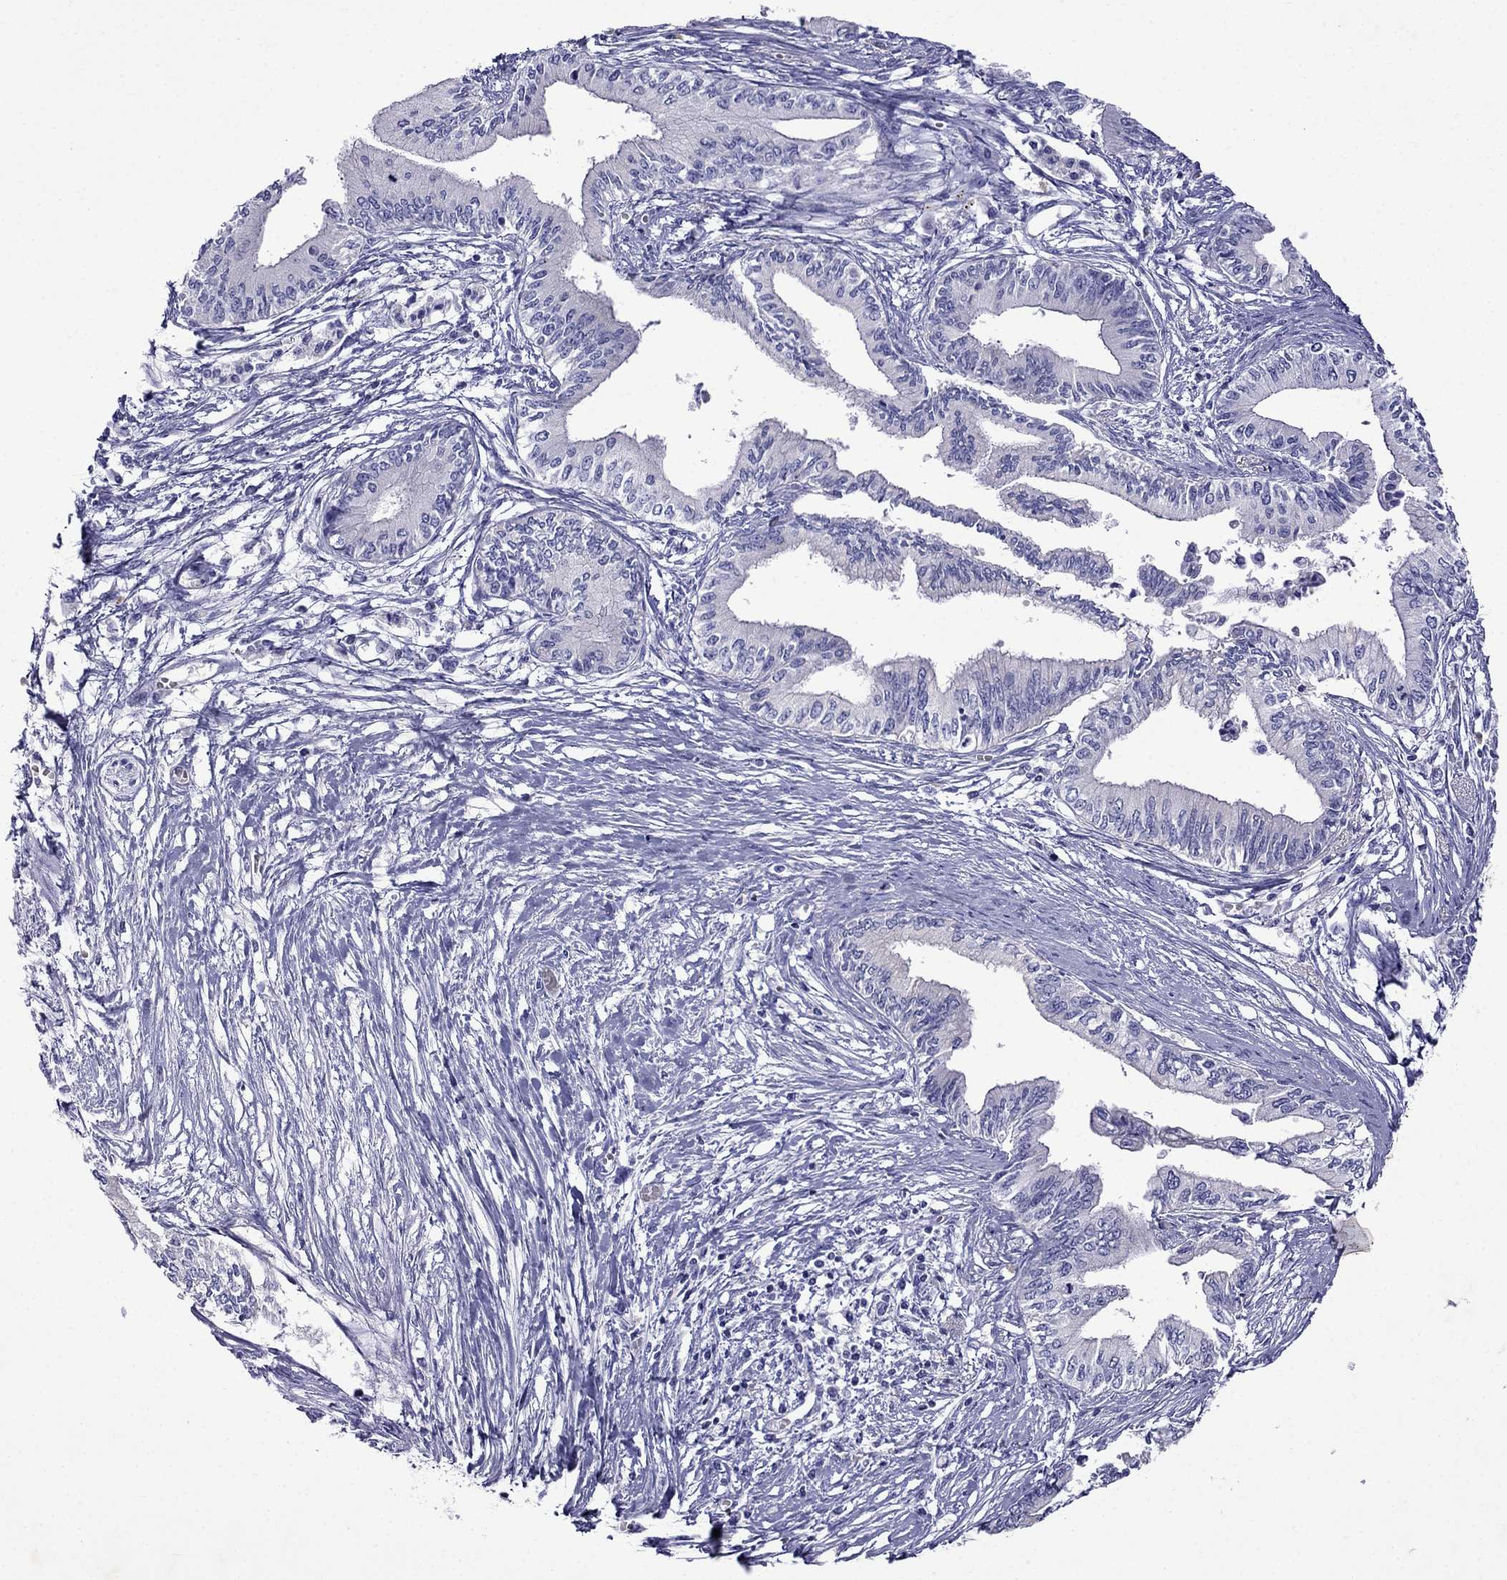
{"staining": {"intensity": "negative", "quantity": "none", "location": "none"}, "tissue": "pancreatic cancer", "cell_type": "Tumor cells", "image_type": "cancer", "snomed": [{"axis": "morphology", "description": "Adenocarcinoma, NOS"}, {"axis": "topography", "description": "Pancreas"}], "caption": "IHC photomicrograph of neoplastic tissue: human pancreatic adenocarcinoma stained with DAB reveals no significant protein positivity in tumor cells. The staining is performed using DAB brown chromogen with nuclei counter-stained in using hematoxylin.", "gene": "TDRD1", "patient": {"sex": "female", "age": 61}}